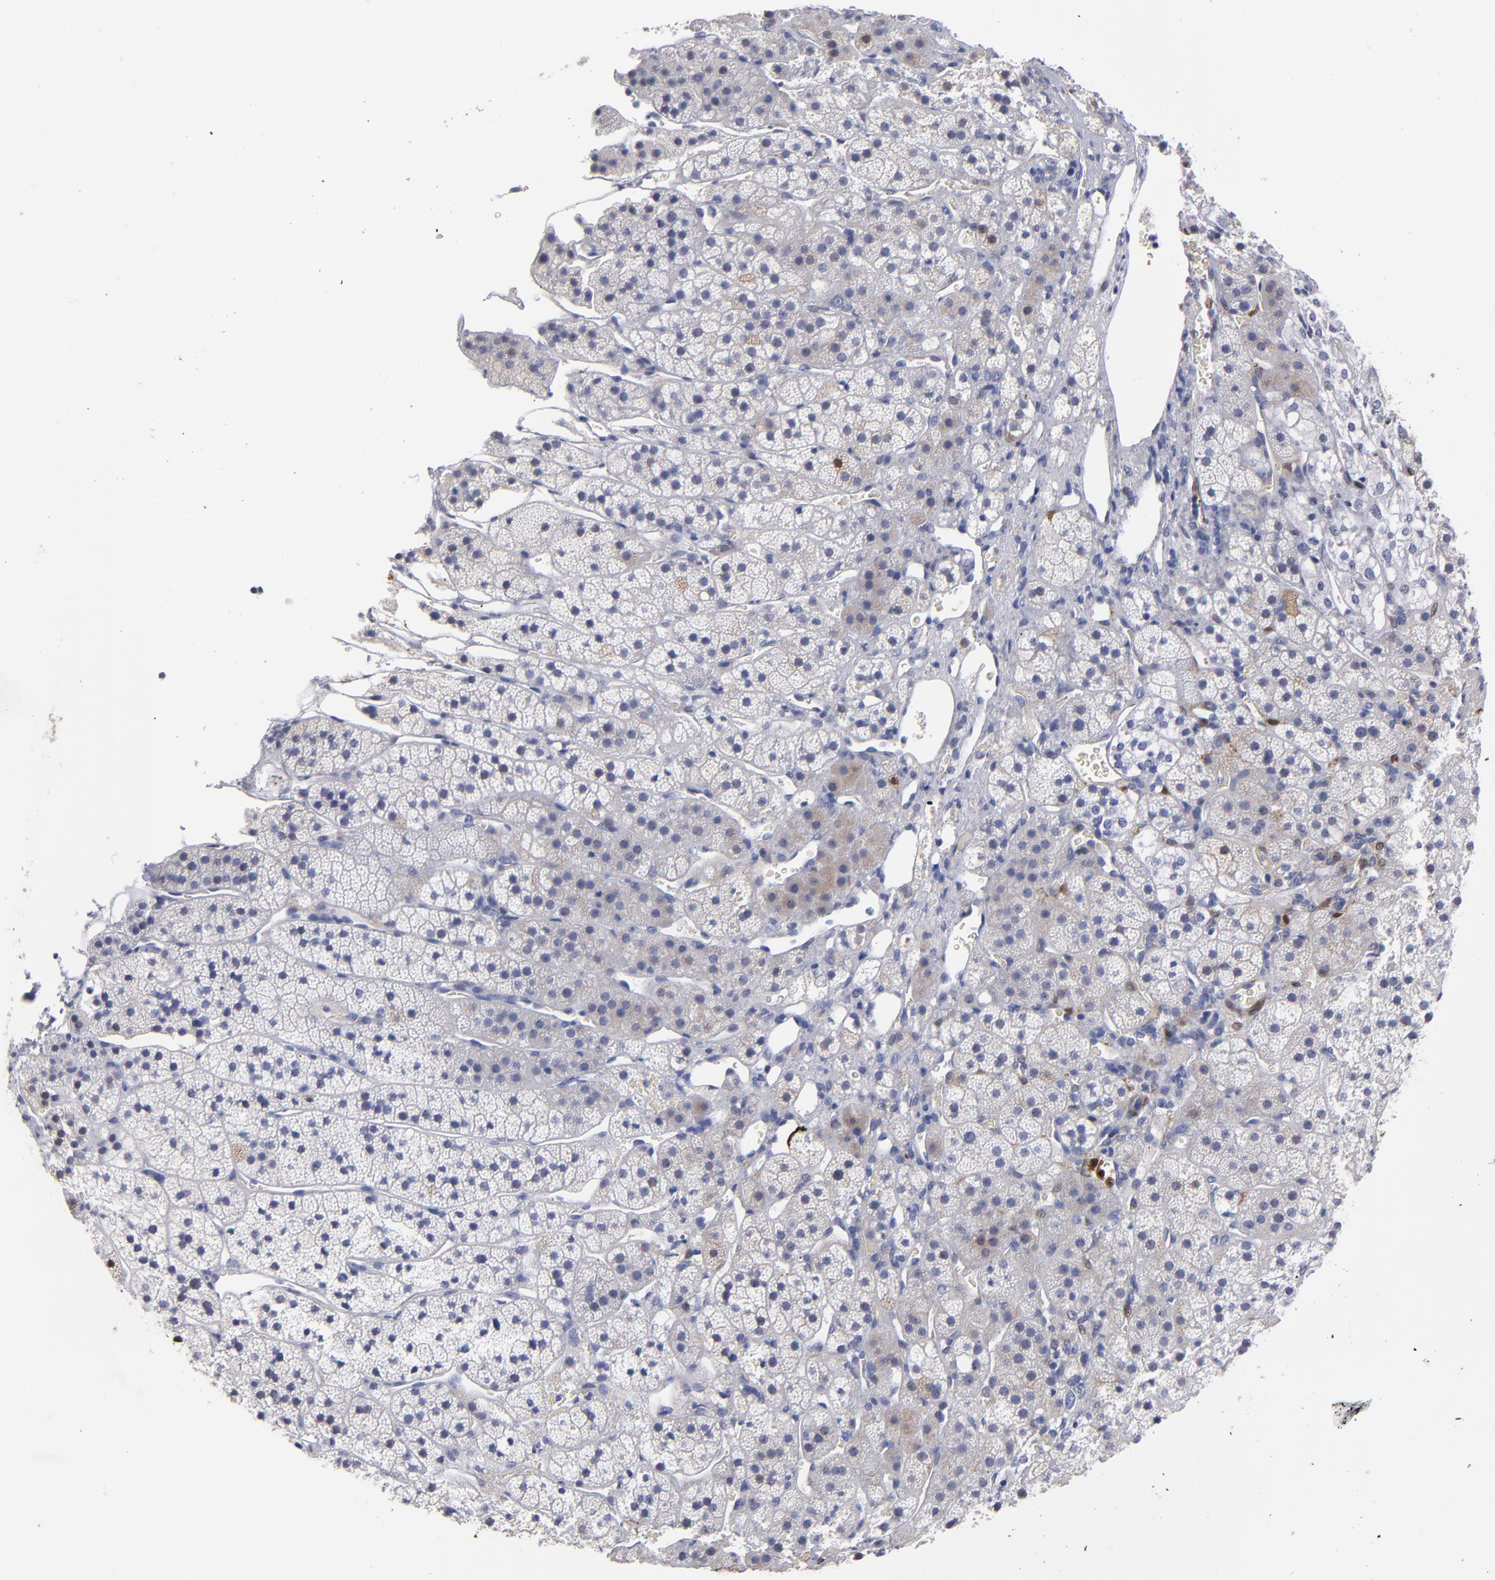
{"staining": {"intensity": "weak", "quantity": "<25%", "location": "cytoplasmic/membranous"}, "tissue": "adrenal gland", "cell_type": "Glandular cells", "image_type": "normal", "snomed": [{"axis": "morphology", "description": "Normal tissue, NOS"}, {"axis": "topography", "description": "Adrenal gland"}], "caption": "DAB immunohistochemical staining of normal adrenal gland shows no significant expression in glandular cells. (Stains: DAB IHC with hematoxylin counter stain, Microscopy: brightfield microscopy at high magnification).", "gene": "FABP4", "patient": {"sex": "female", "age": 44}}